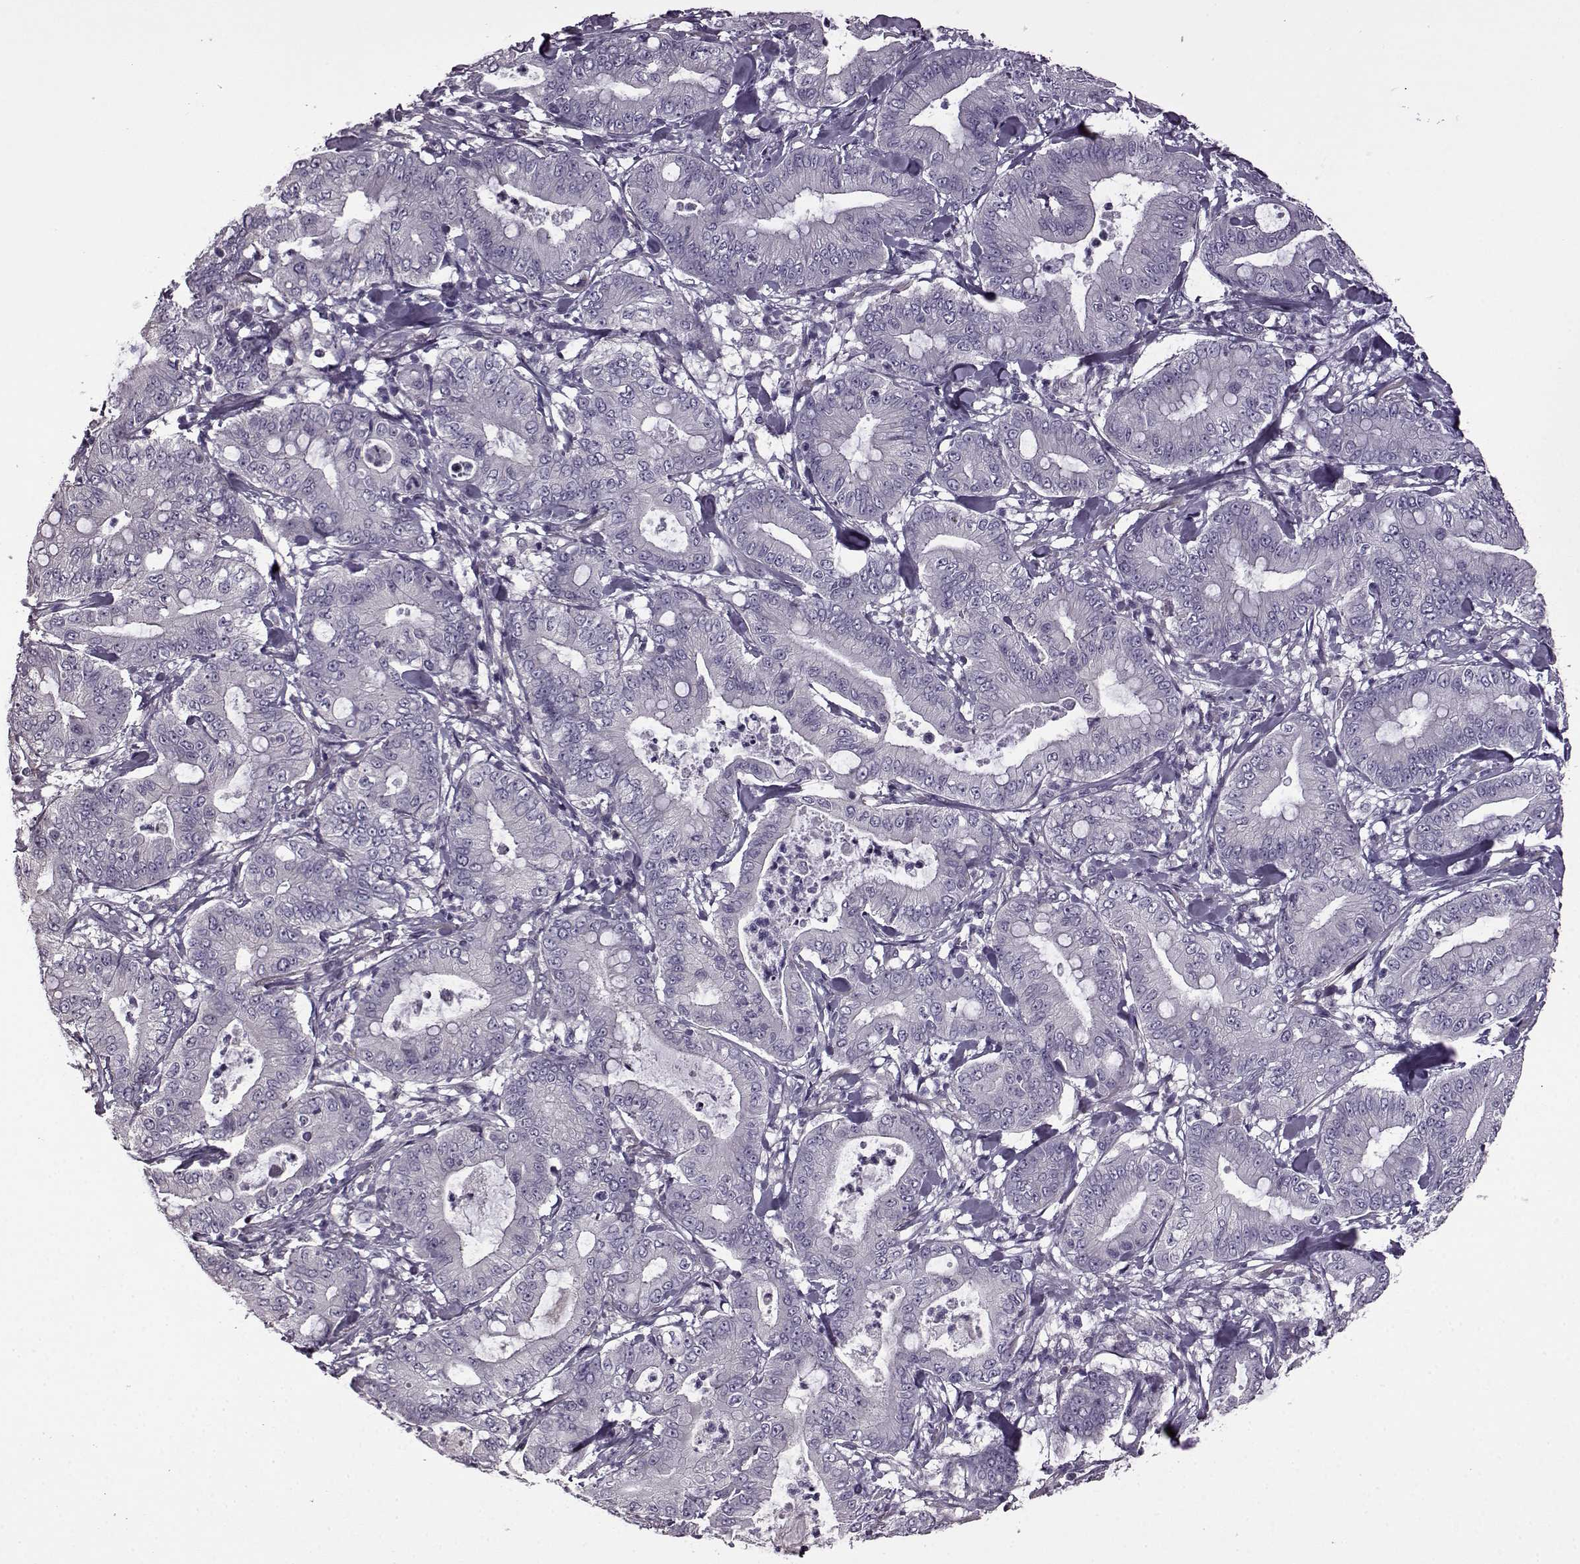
{"staining": {"intensity": "negative", "quantity": "none", "location": "none"}, "tissue": "pancreatic cancer", "cell_type": "Tumor cells", "image_type": "cancer", "snomed": [{"axis": "morphology", "description": "Adenocarcinoma, NOS"}, {"axis": "topography", "description": "Pancreas"}], "caption": "An IHC micrograph of pancreatic adenocarcinoma is shown. There is no staining in tumor cells of pancreatic adenocarcinoma.", "gene": "EDDM3B", "patient": {"sex": "male", "age": 71}}